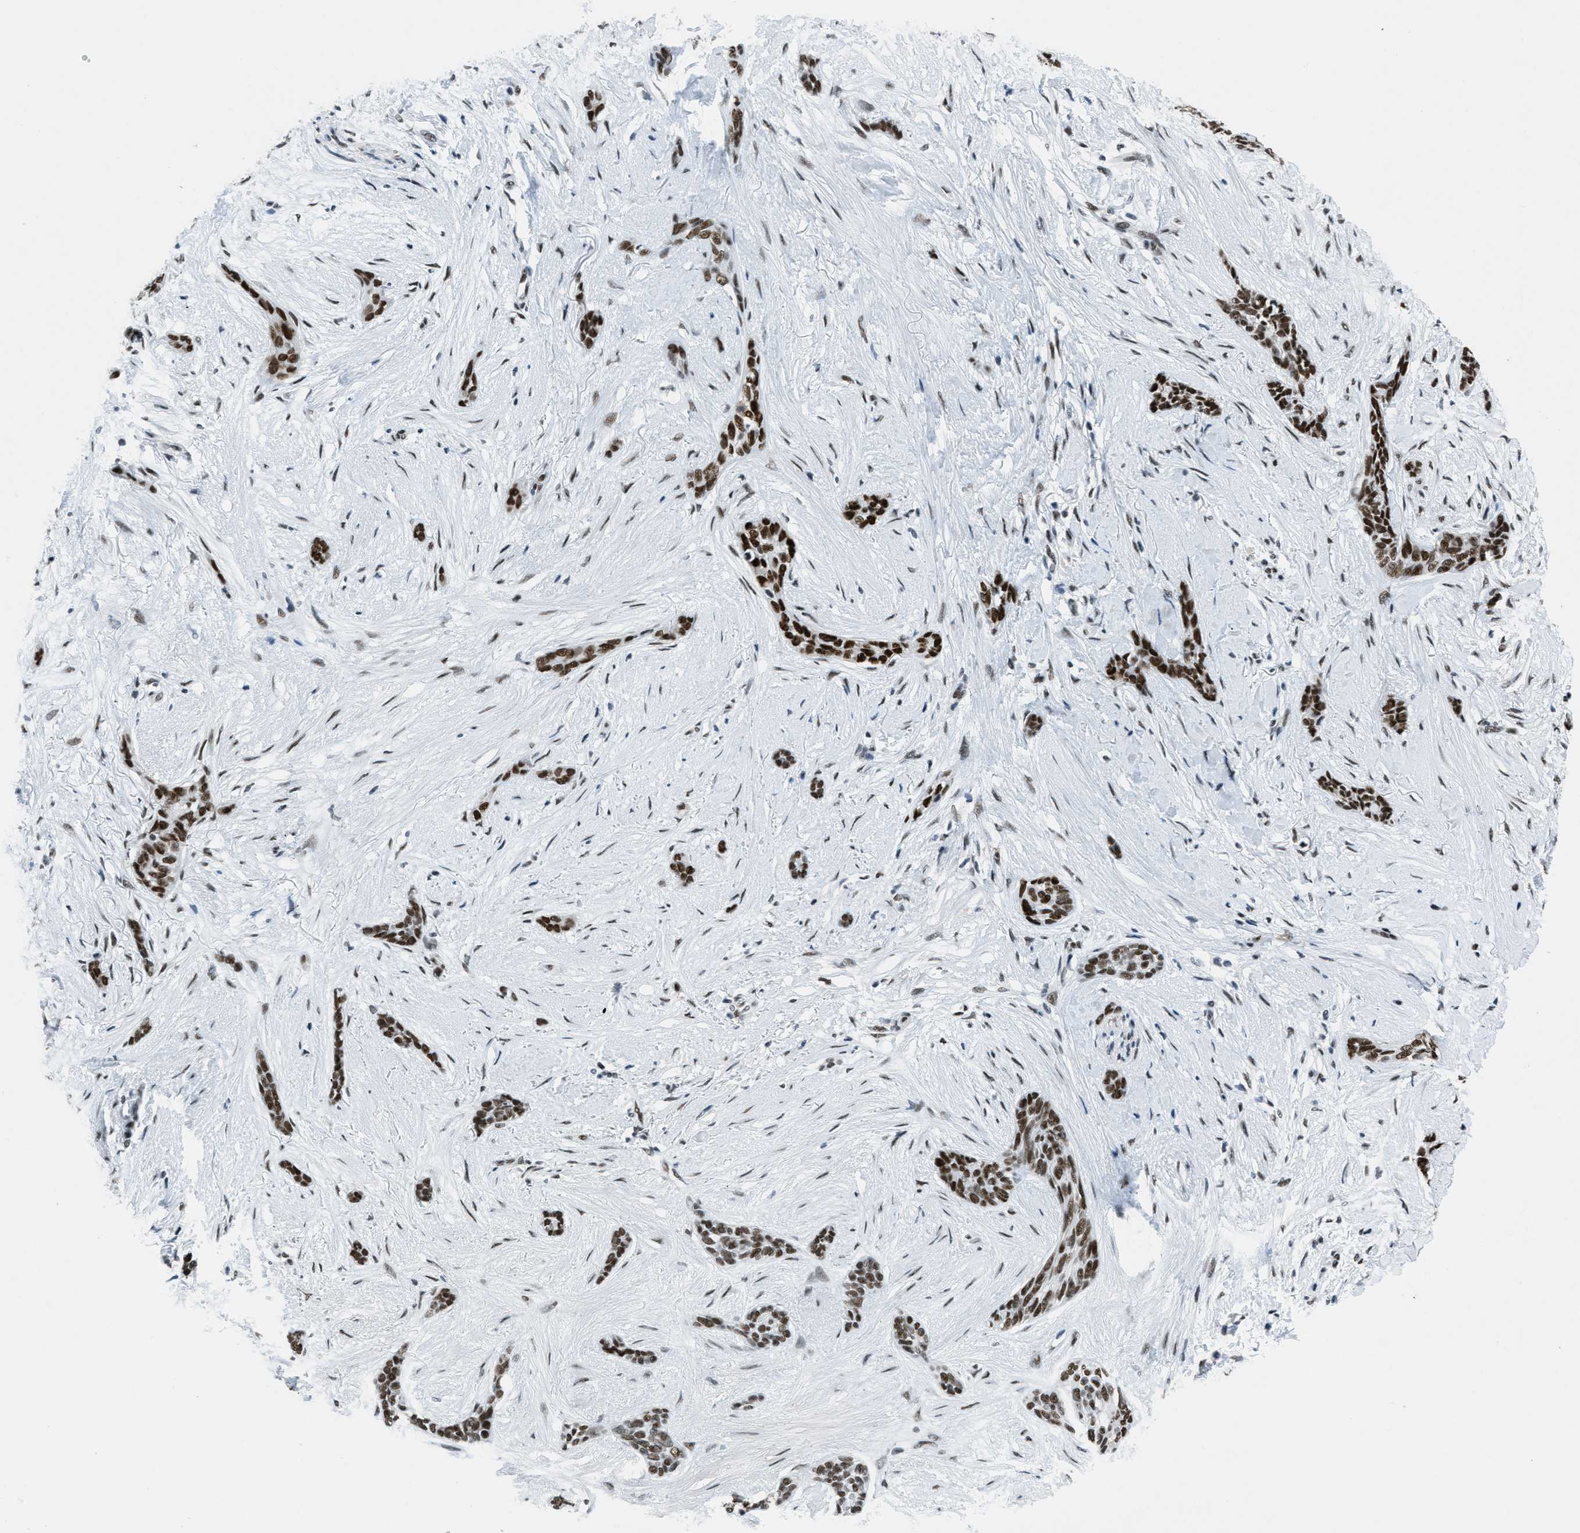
{"staining": {"intensity": "strong", "quantity": ">75%", "location": "nuclear"}, "tissue": "skin cancer", "cell_type": "Tumor cells", "image_type": "cancer", "snomed": [{"axis": "morphology", "description": "Basal cell carcinoma"}, {"axis": "morphology", "description": "Adnexal tumor, benign"}, {"axis": "topography", "description": "Skin"}], "caption": "An IHC micrograph of tumor tissue is shown. Protein staining in brown shows strong nuclear positivity in skin cancer within tumor cells.", "gene": "GATAD2B", "patient": {"sex": "female", "age": 42}}